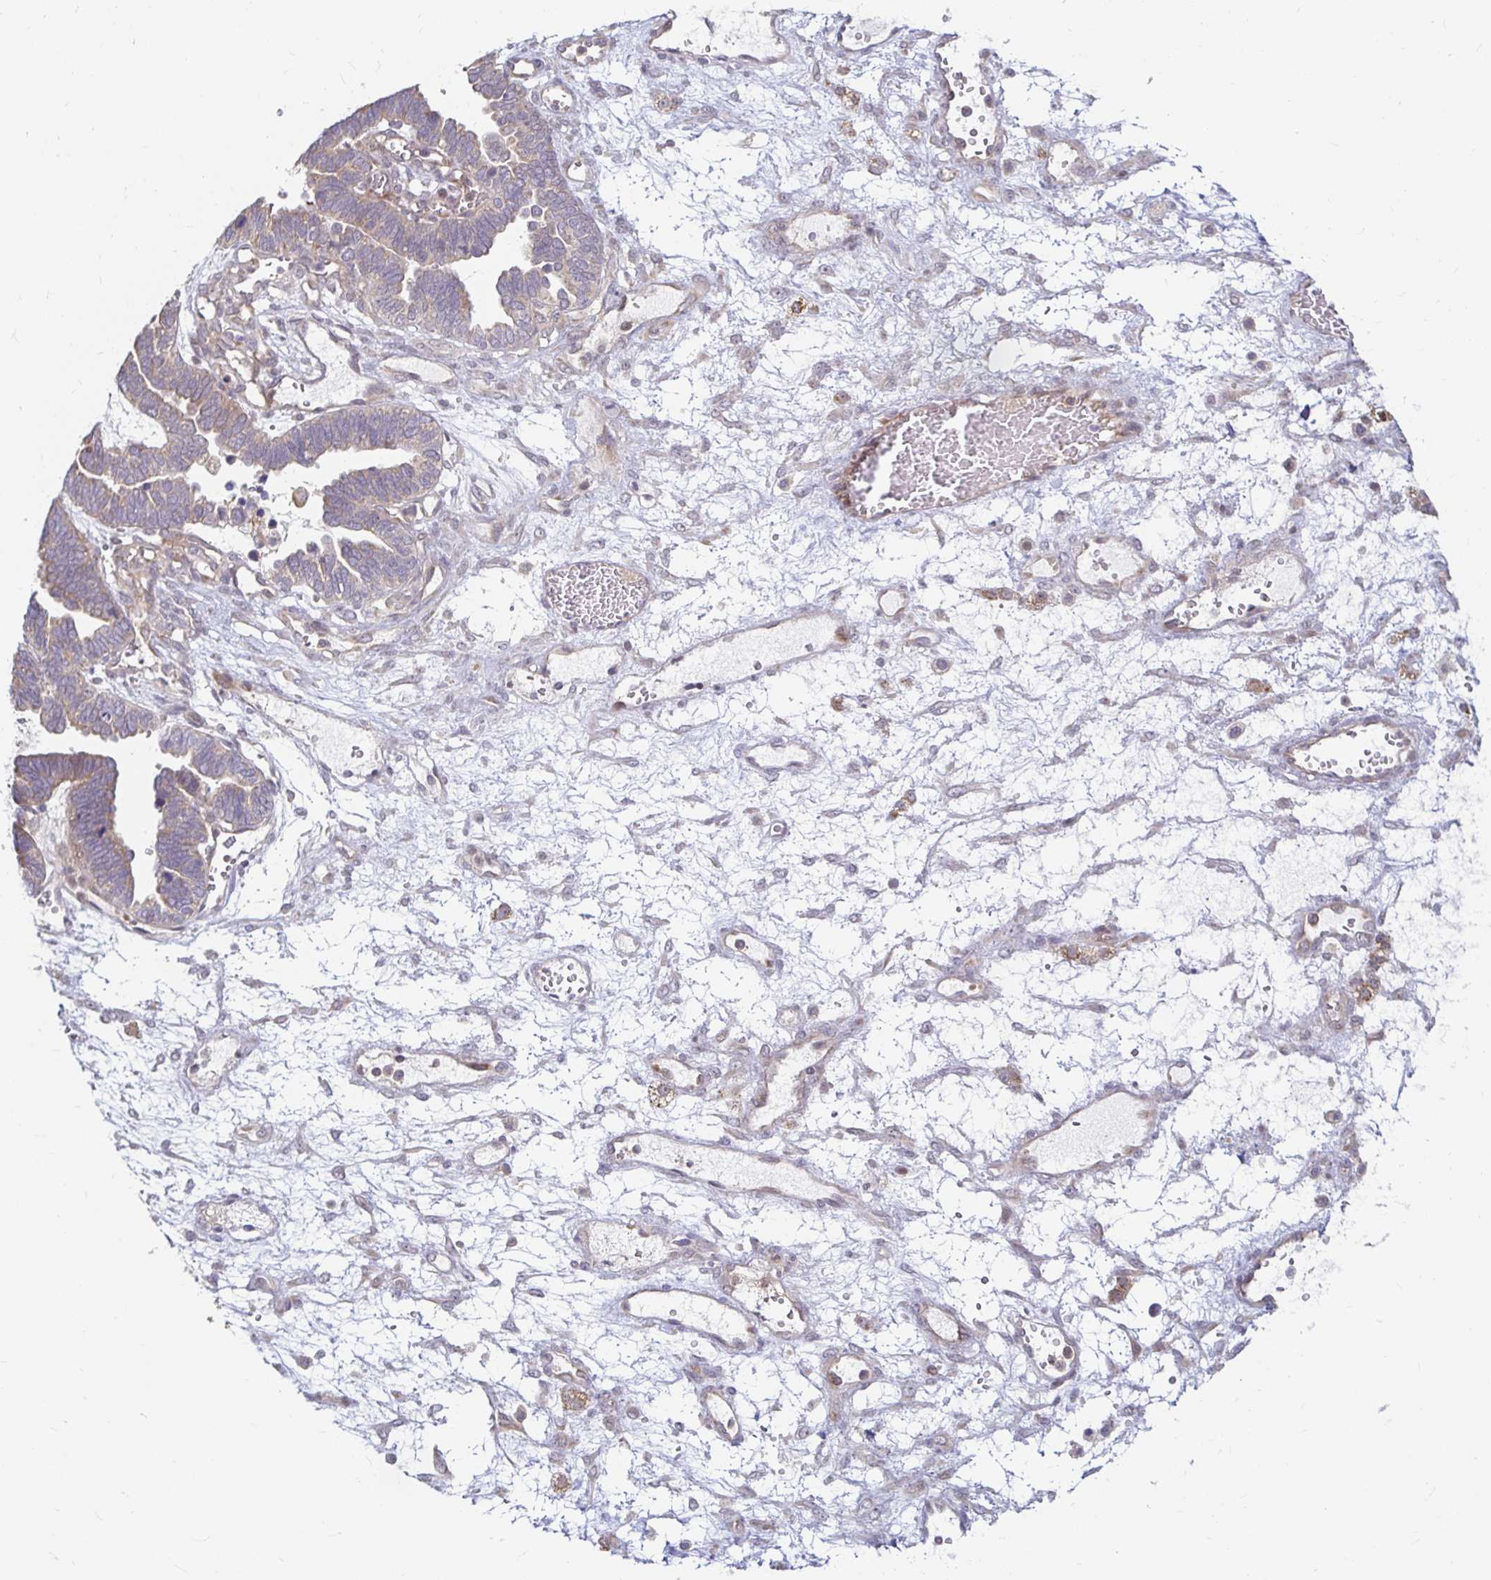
{"staining": {"intensity": "moderate", "quantity": "<25%", "location": "cytoplasmic/membranous"}, "tissue": "ovarian cancer", "cell_type": "Tumor cells", "image_type": "cancer", "snomed": [{"axis": "morphology", "description": "Cystadenocarcinoma, serous, NOS"}, {"axis": "topography", "description": "Ovary"}], "caption": "High-power microscopy captured an IHC histopathology image of ovarian cancer (serous cystadenocarcinoma), revealing moderate cytoplasmic/membranous positivity in approximately <25% of tumor cells.", "gene": "CAST", "patient": {"sex": "female", "age": 51}}